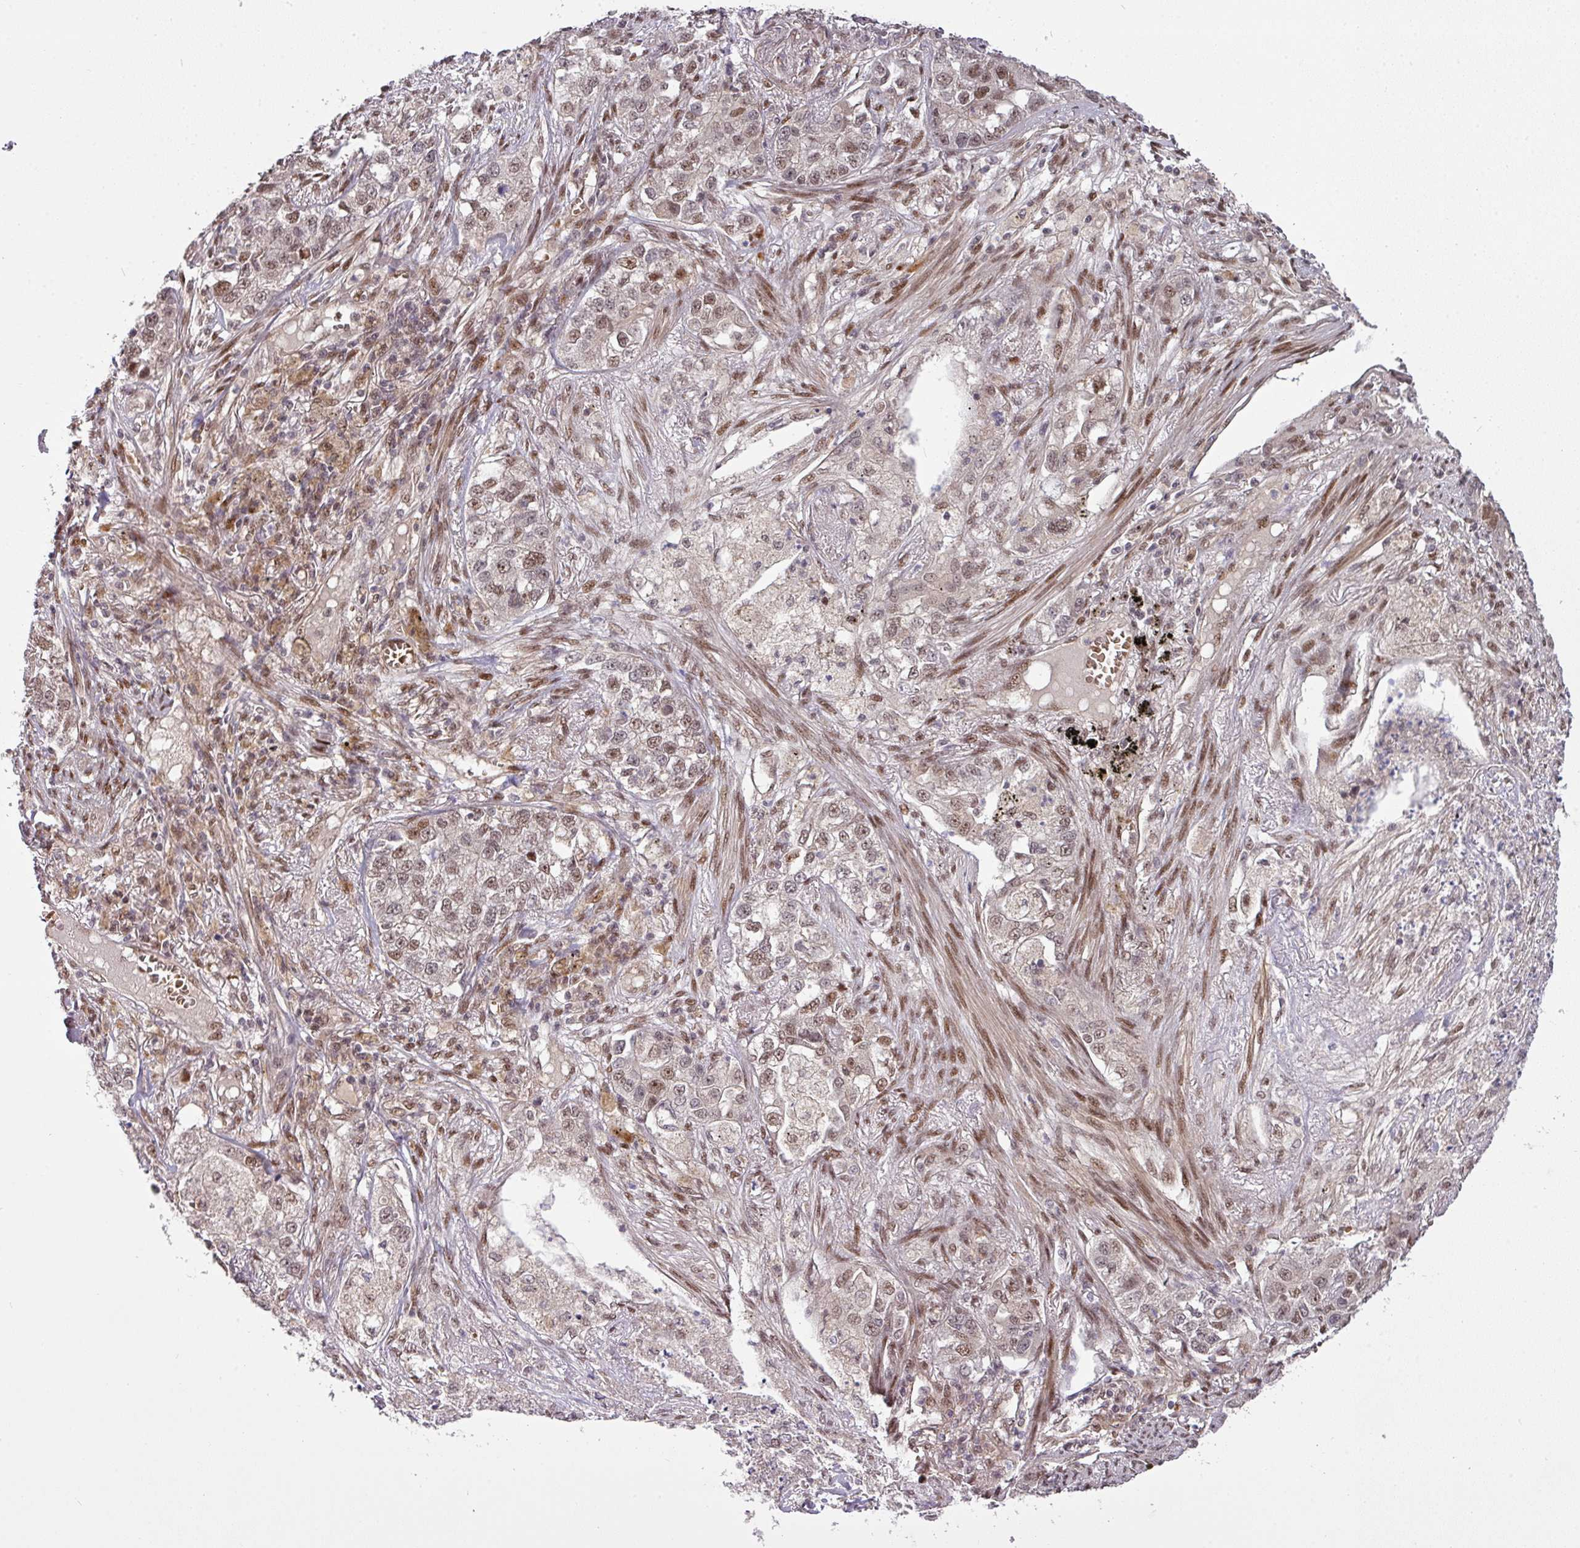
{"staining": {"intensity": "moderate", "quantity": "25%-75%", "location": "nuclear"}, "tissue": "lung cancer", "cell_type": "Tumor cells", "image_type": "cancer", "snomed": [{"axis": "morphology", "description": "Adenocarcinoma, NOS"}, {"axis": "topography", "description": "Lung"}], "caption": "About 25%-75% of tumor cells in adenocarcinoma (lung) show moderate nuclear protein expression as visualized by brown immunohistochemical staining.", "gene": "CIC", "patient": {"sex": "male", "age": 49}}